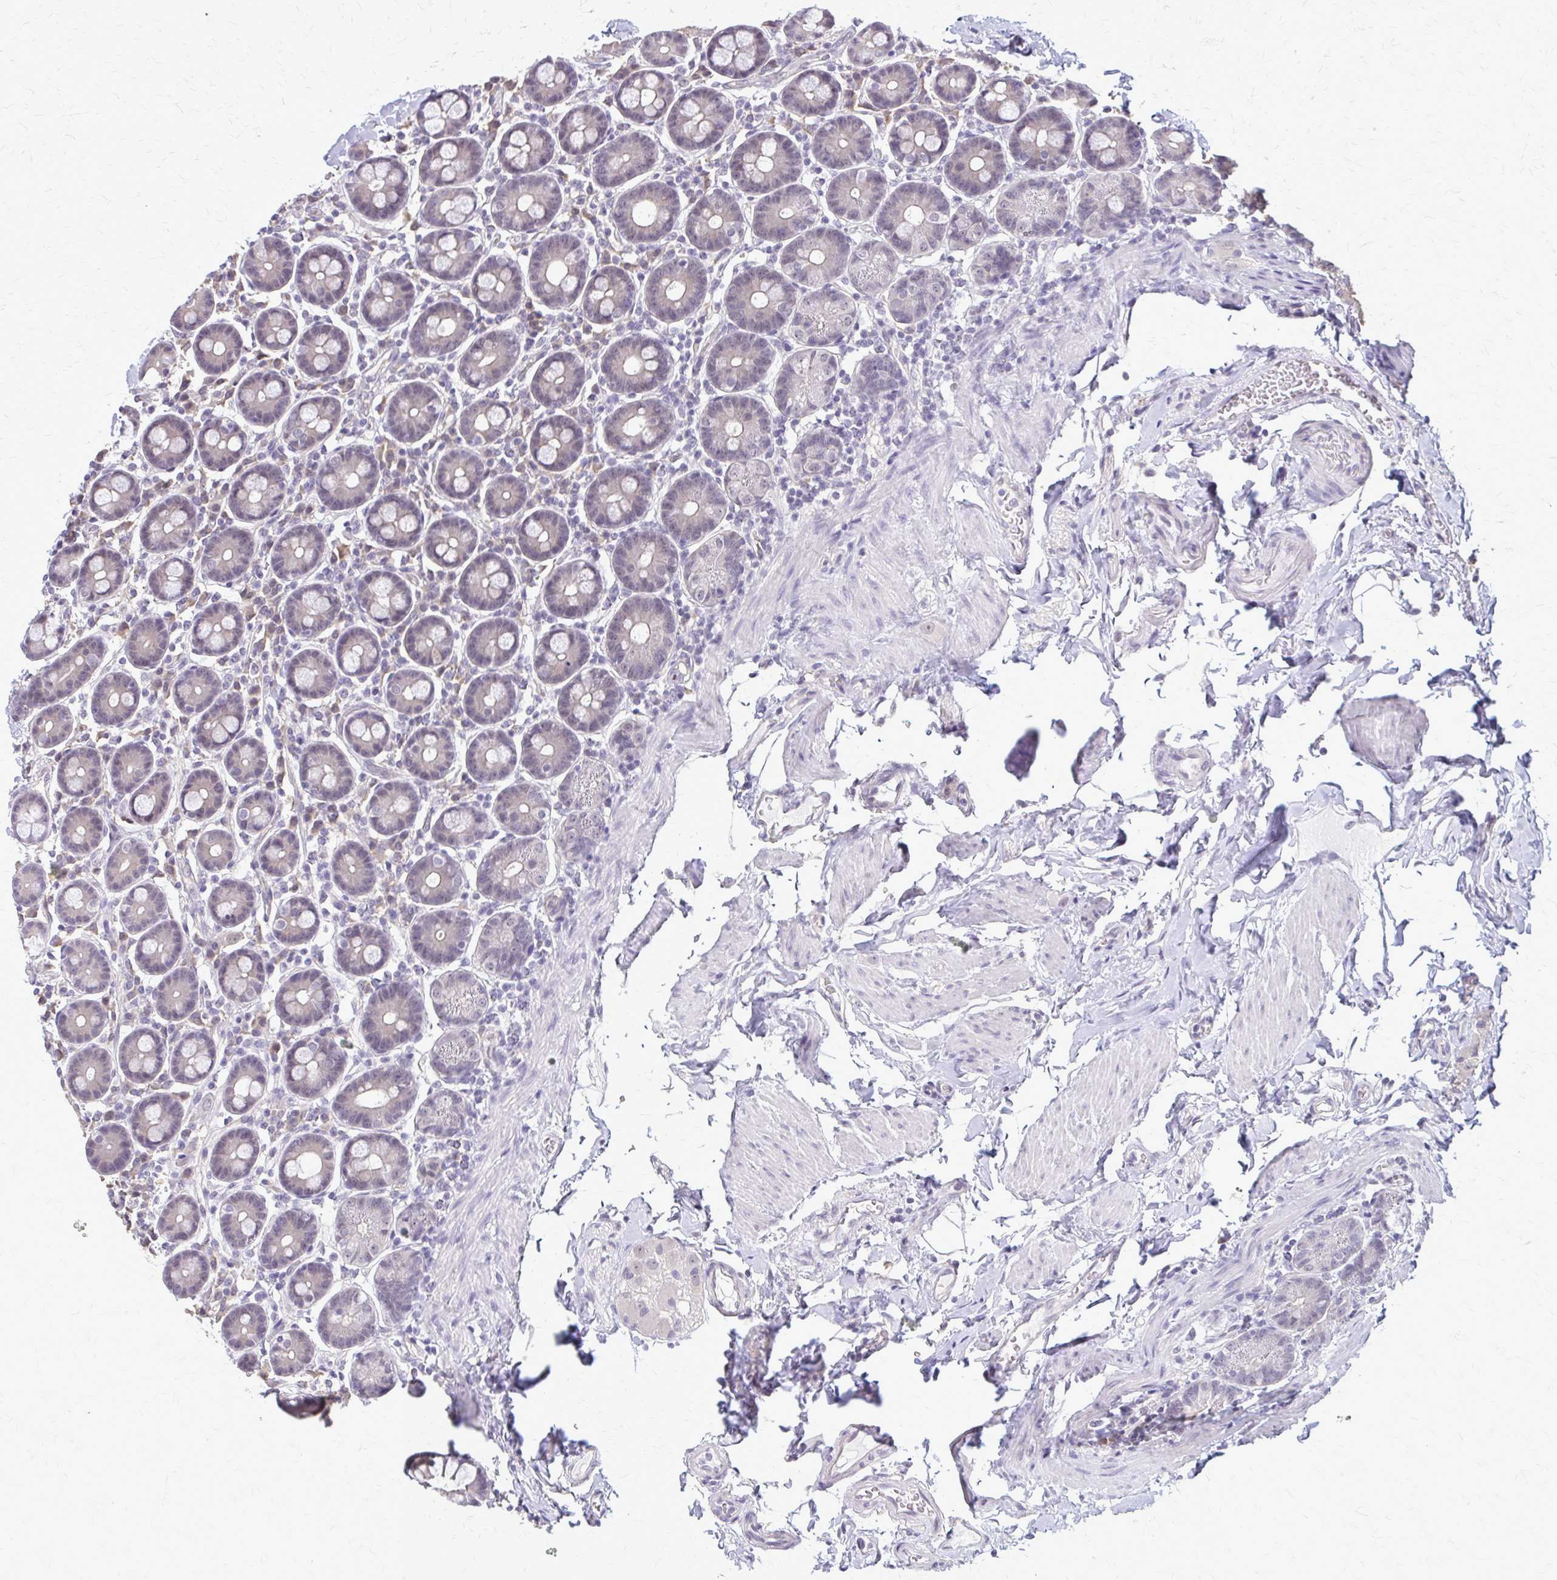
{"staining": {"intensity": "weak", "quantity": "25%-75%", "location": "cytoplasmic/membranous"}, "tissue": "duodenum", "cell_type": "Glandular cells", "image_type": "normal", "snomed": [{"axis": "morphology", "description": "Normal tissue, NOS"}, {"axis": "topography", "description": "Pancreas"}, {"axis": "topography", "description": "Duodenum"}], "caption": "An immunohistochemistry (IHC) histopathology image of normal tissue is shown. Protein staining in brown highlights weak cytoplasmic/membranous positivity in duodenum within glandular cells.", "gene": "PLCB1", "patient": {"sex": "male", "age": 59}}